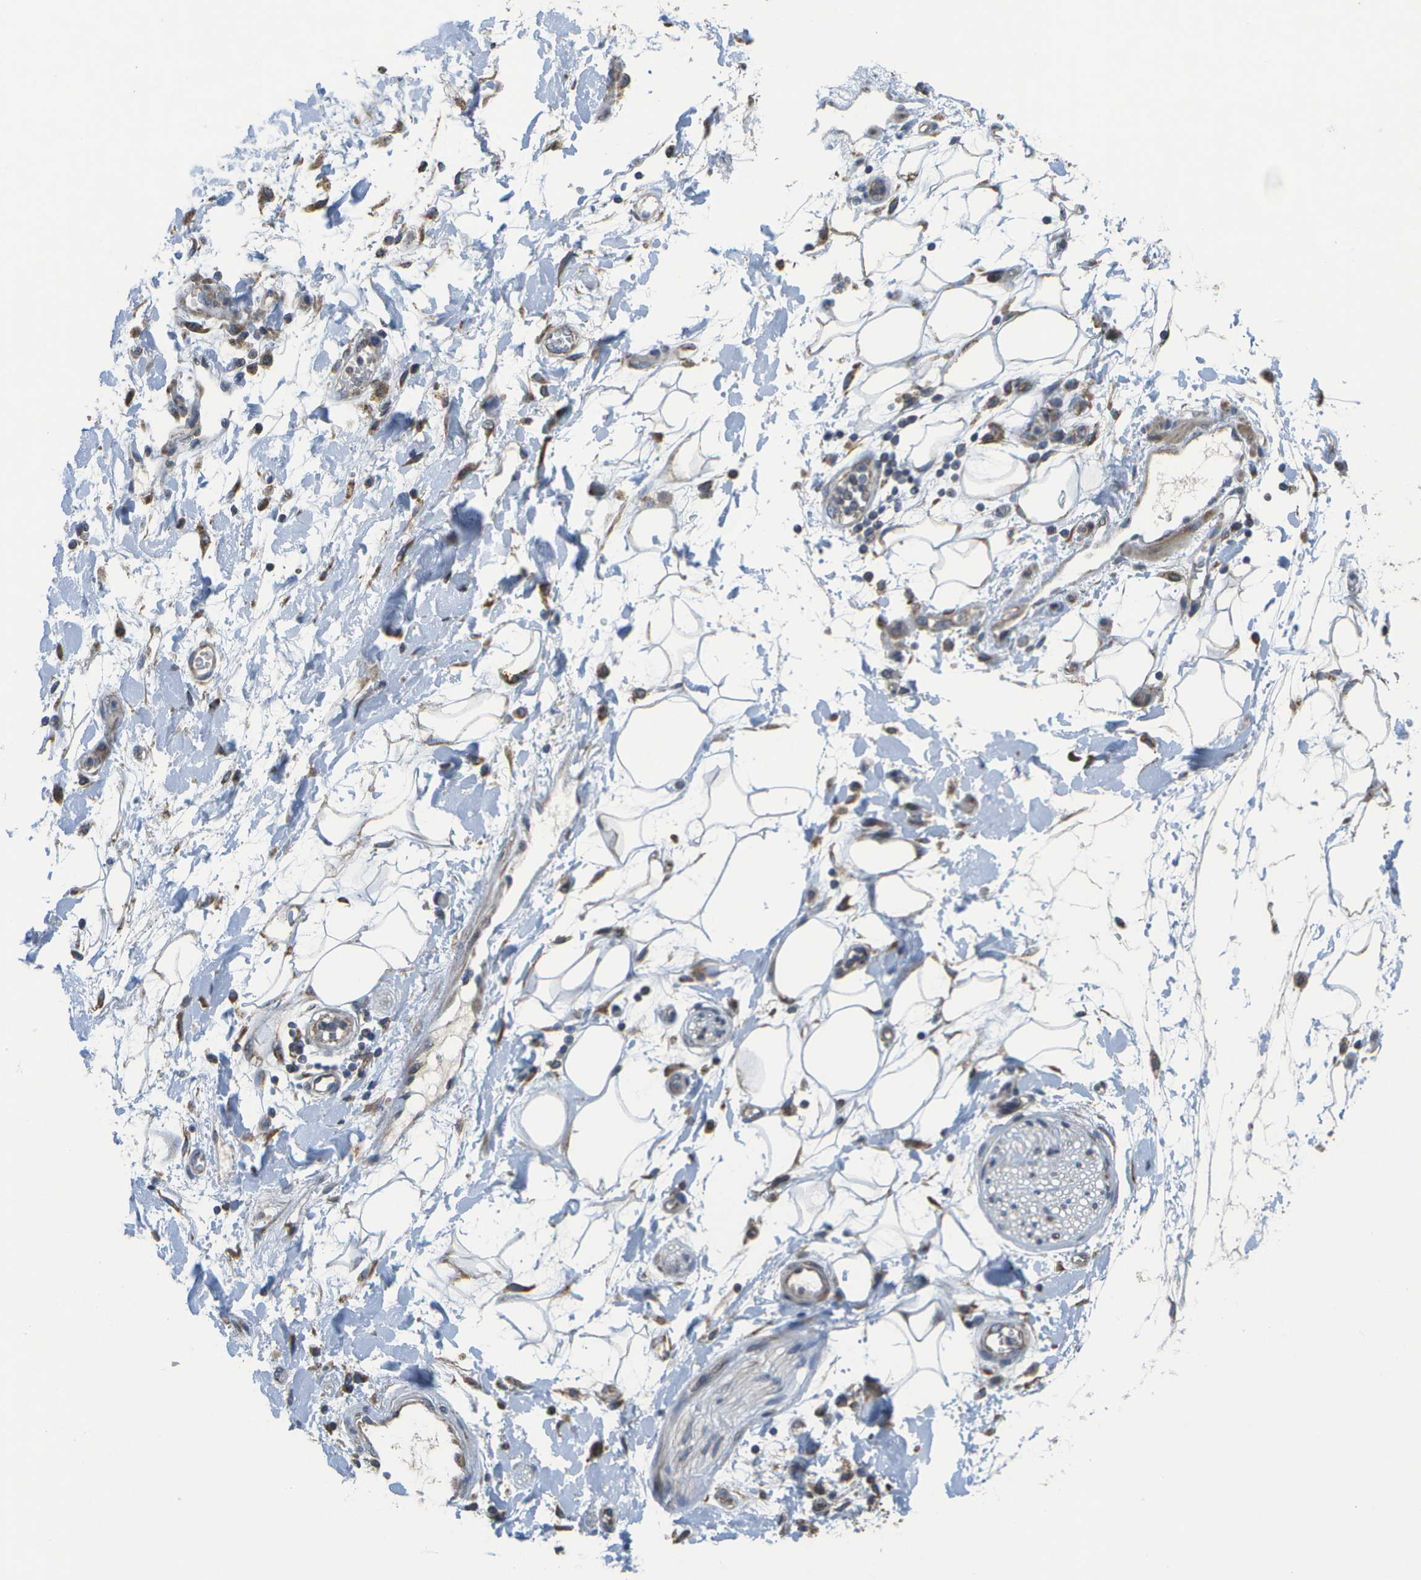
{"staining": {"intensity": "negative", "quantity": "none", "location": "none"}, "tissue": "adipose tissue", "cell_type": "Adipocytes", "image_type": "normal", "snomed": [{"axis": "morphology", "description": "Normal tissue, NOS"}, {"axis": "morphology", "description": "Adenocarcinoma, NOS"}, {"axis": "topography", "description": "Duodenum"}, {"axis": "topography", "description": "Peripheral nerve tissue"}], "caption": "Histopathology image shows no protein positivity in adipocytes of benign adipose tissue.", "gene": "HADHA", "patient": {"sex": "female", "age": 60}}